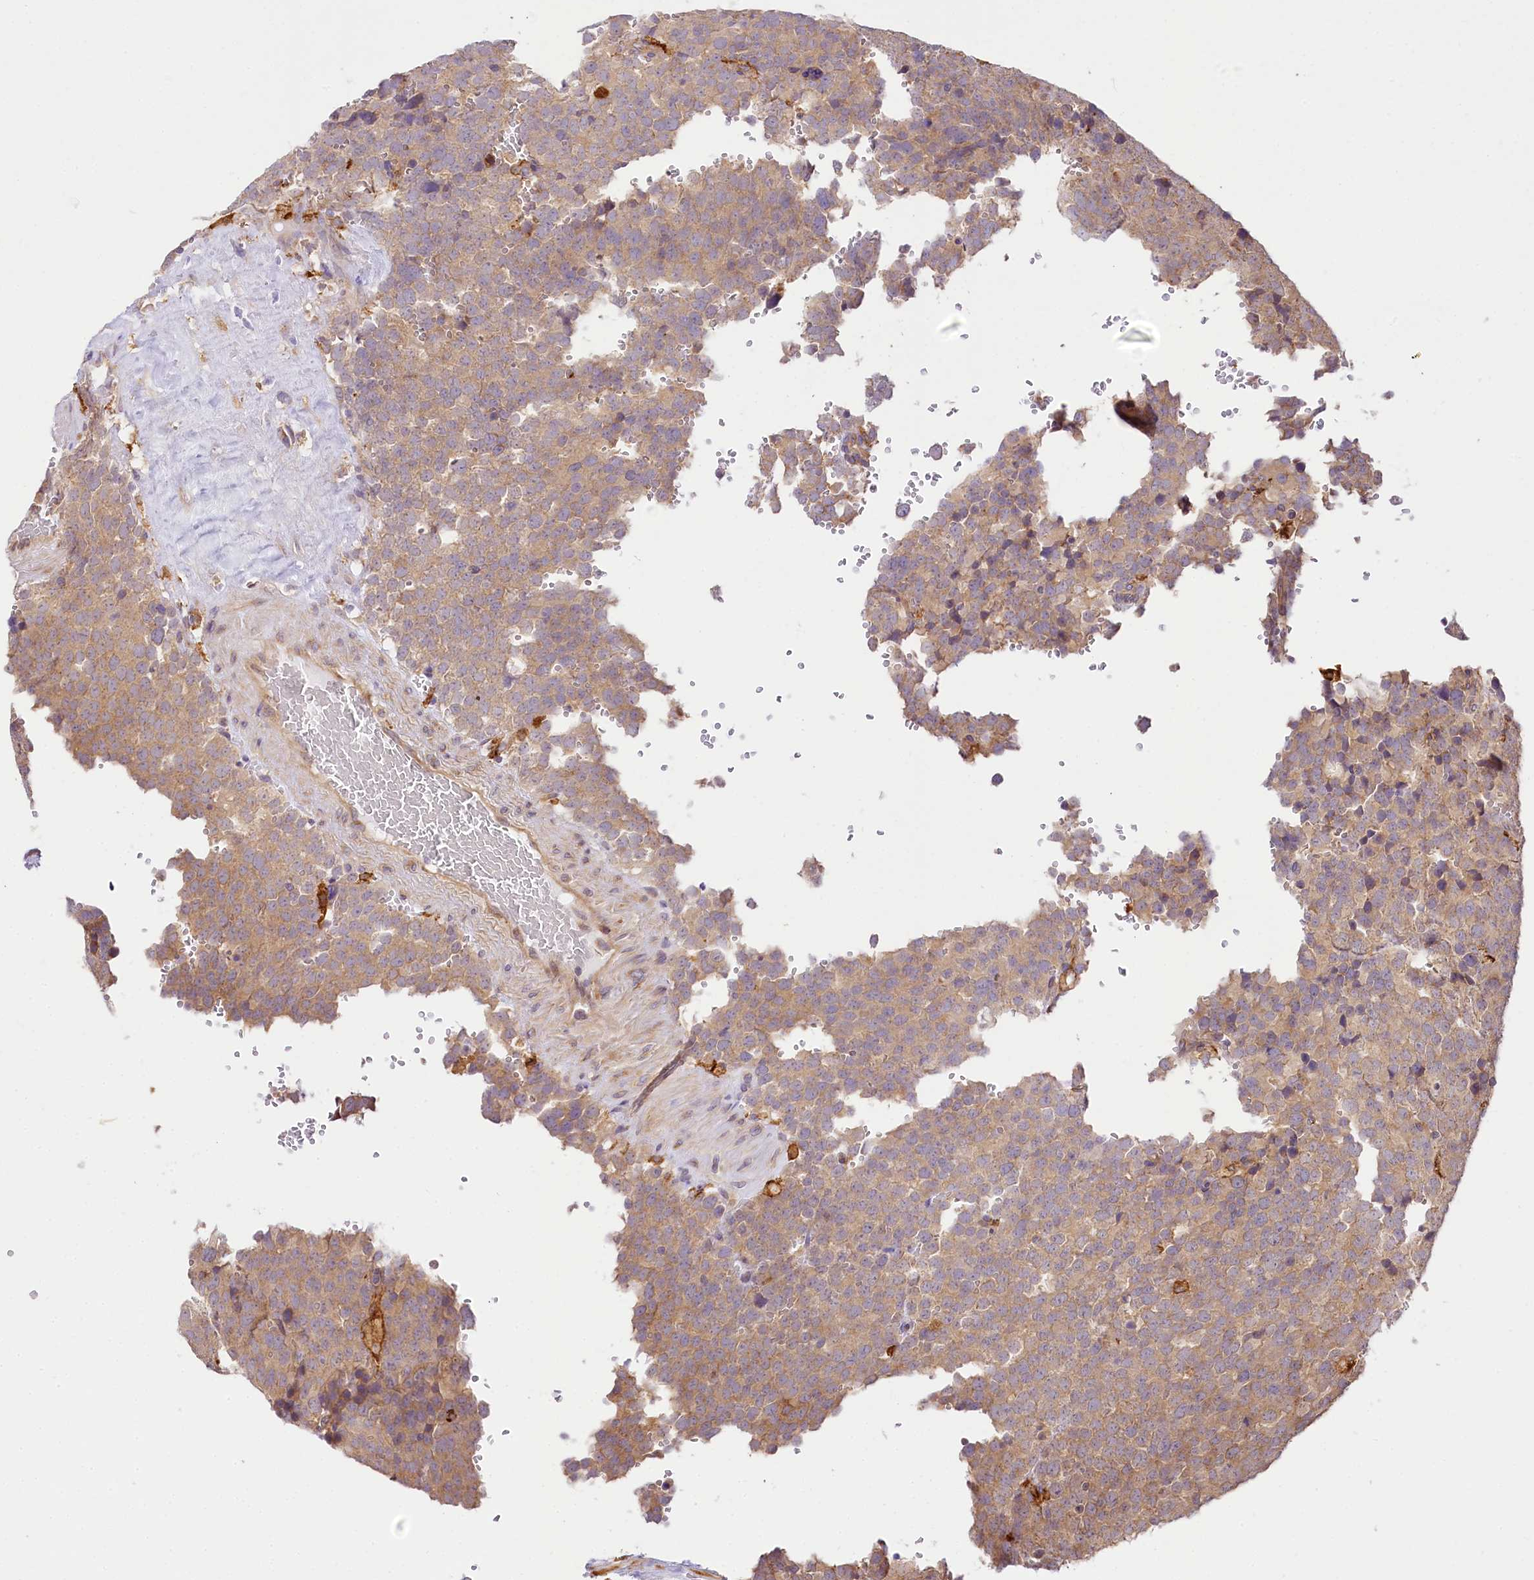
{"staining": {"intensity": "weak", "quantity": ">75%", "location": "cytoplasmic/membranous"}, "tissue": "testis cancer", "cell_type": "Tumor cells", "image_type": "cancer", "snomed": [{"axis": "morphology", "description": "Seminoma, NOS"}, {"axis": "topography", "description": "Testis"}], "caption": "Testis cancer (seminoma) stained with a brown dye exhibits weak cytoplasmic/membranous positive staining in approximately >75% of tumor cells.", "gene": "PPIP5K2", "patient": {"sex": "male", "age": 71}}